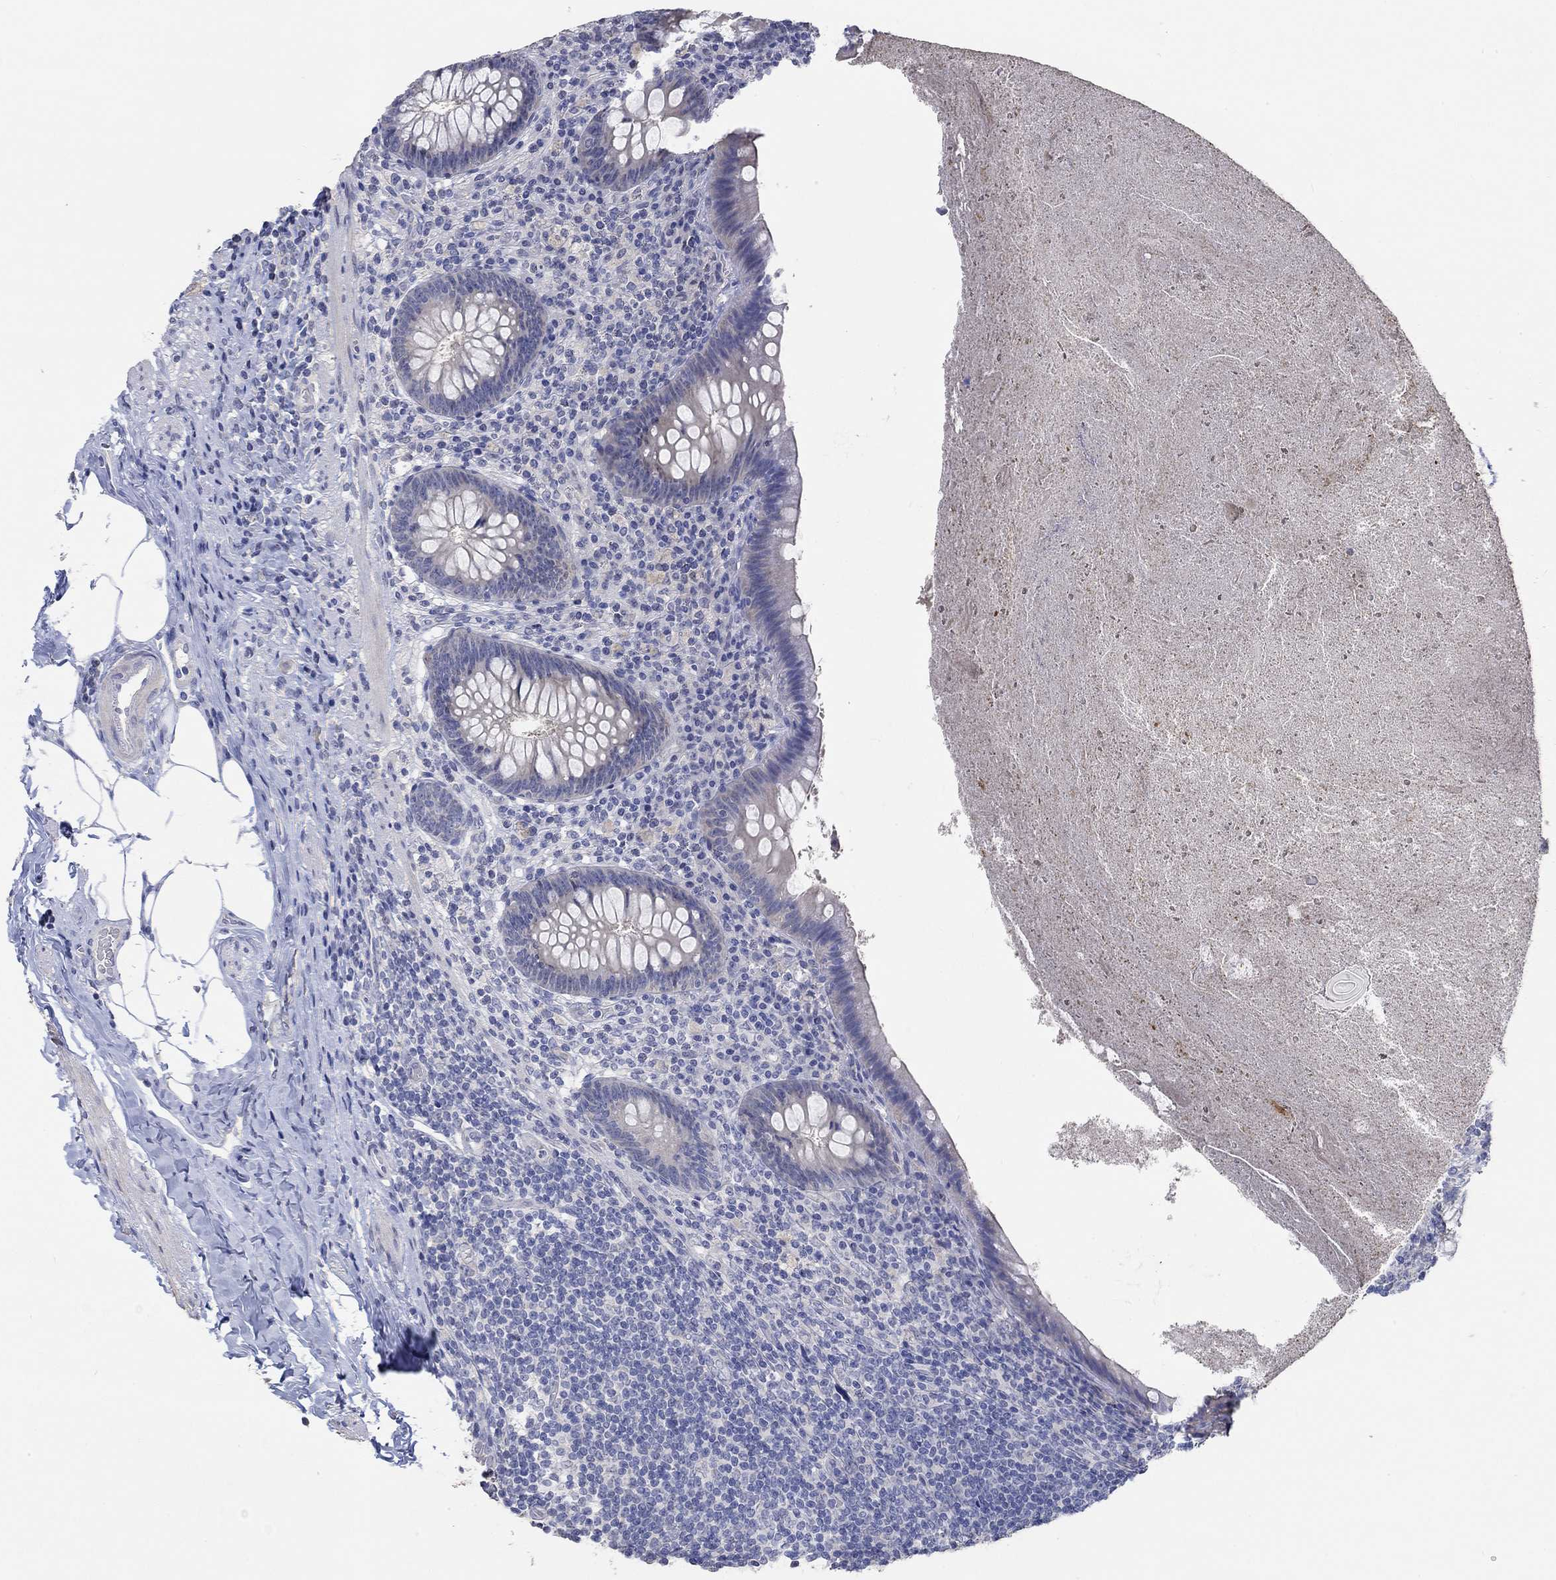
{"staining": {"intensity": "negative", "quantity": "none", "location": "none"}, "tissue": "appendix", "cell_type": "Glandular cells", "image_type": "normal", "snomed": [{"axis": "morphology", "description": "Normal tissue, NOS"}, {"axis": "topography", "description": "Appendix"}], "caption": "There is no significant expression in glandular cells of appendix. (Brightfield microscopy of DAB (3,3'-diaminobenzidine) immunohistochemistry at high magnification).", "gene": "PNMA5", "patient": {"sex": "male", "age": 47}}